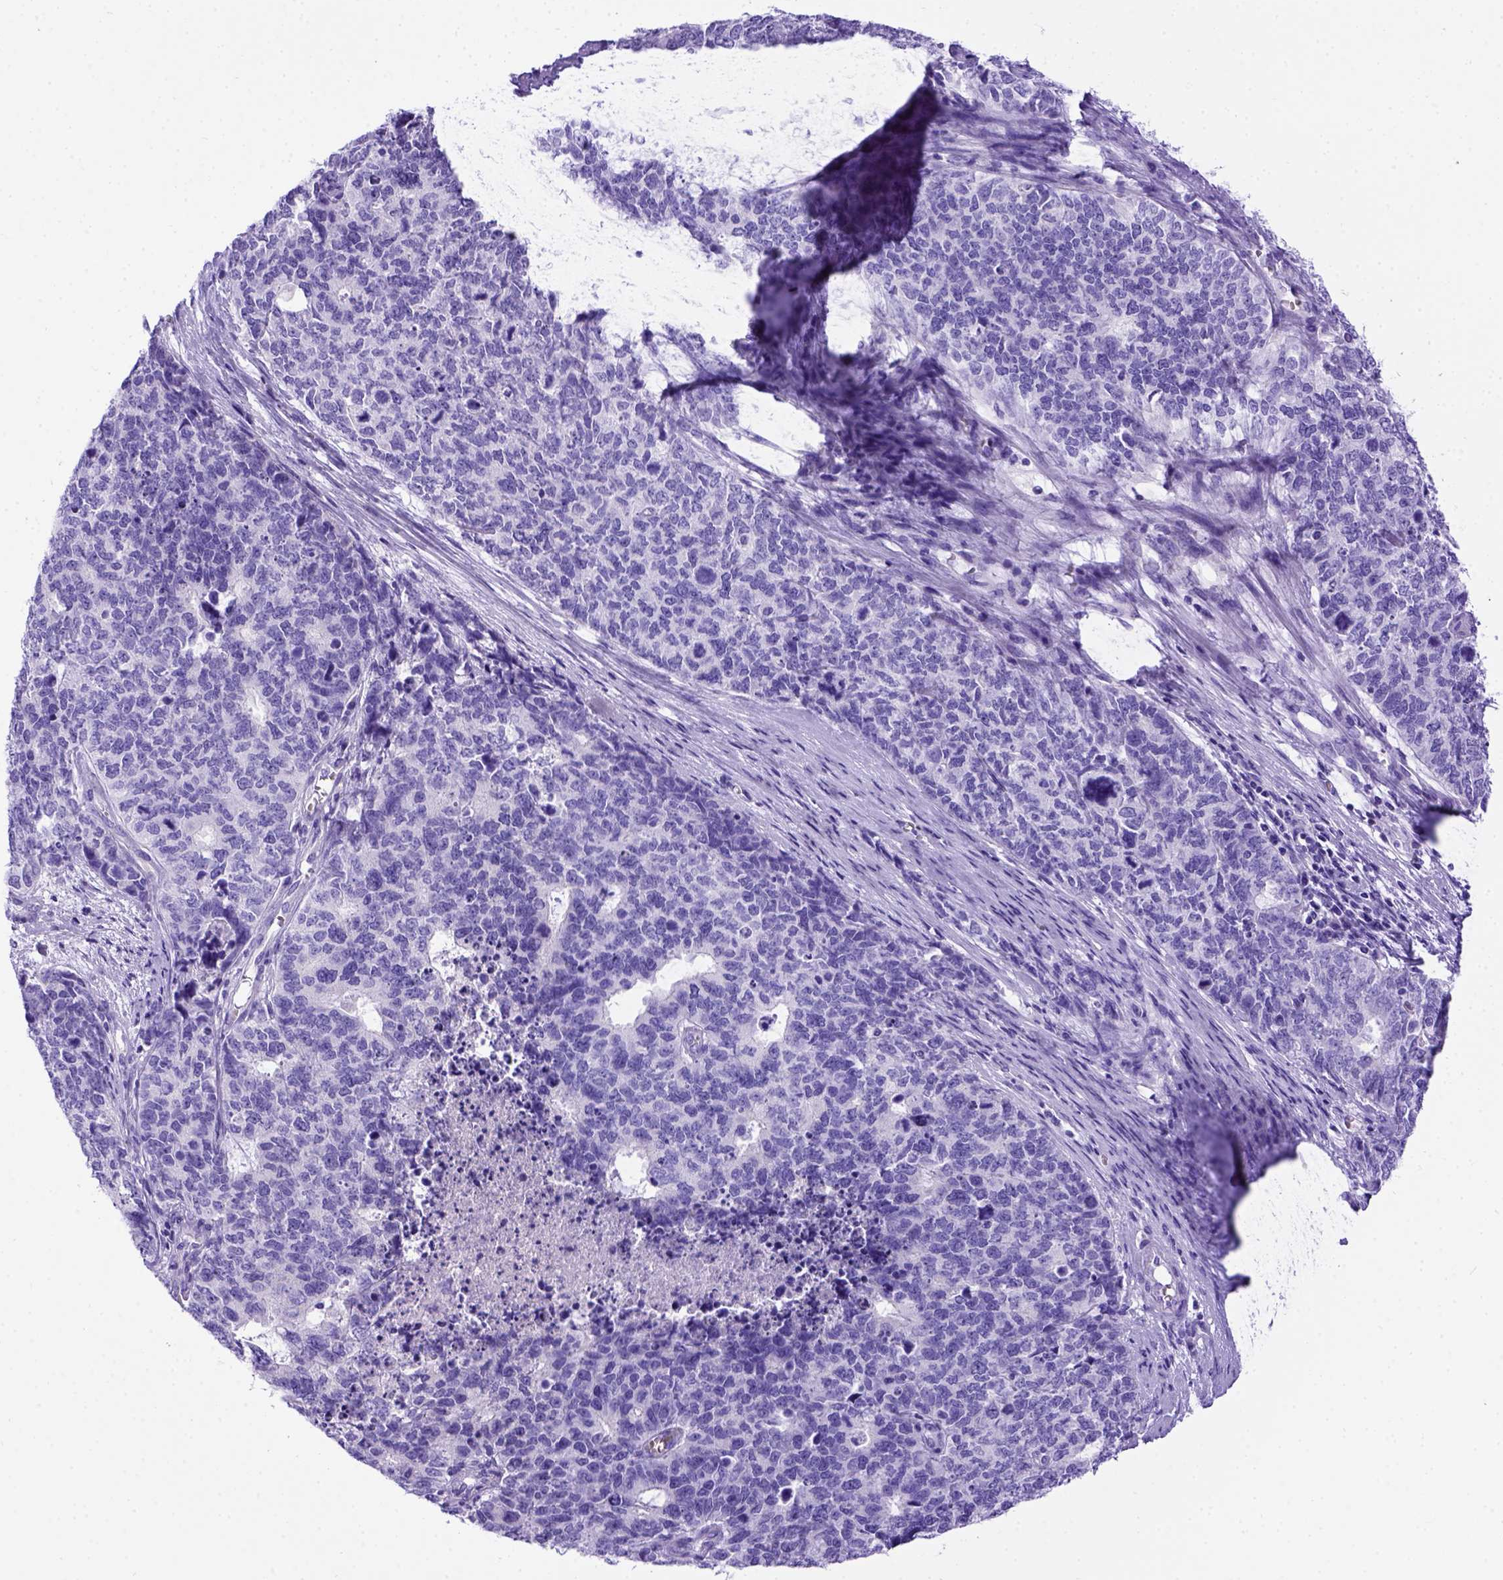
{"staining": {"intensity": "negative", "quantity": "none", "location": "none"}, "tissue": "cervical cancer", "cell_type": "Tumor cells", "image_type": "cancer", "snomed": [{"axis": "morphology", "description": "Squamous cell carcinoma, NOS"}, {"axis": "topography", "description": "Cervix"}], "caption": "Protein analysis of cervical cancer displays no significant expression in tumor cells.", "gene": "MEOX2", "patient": {"sex": "female", "age": 63}}